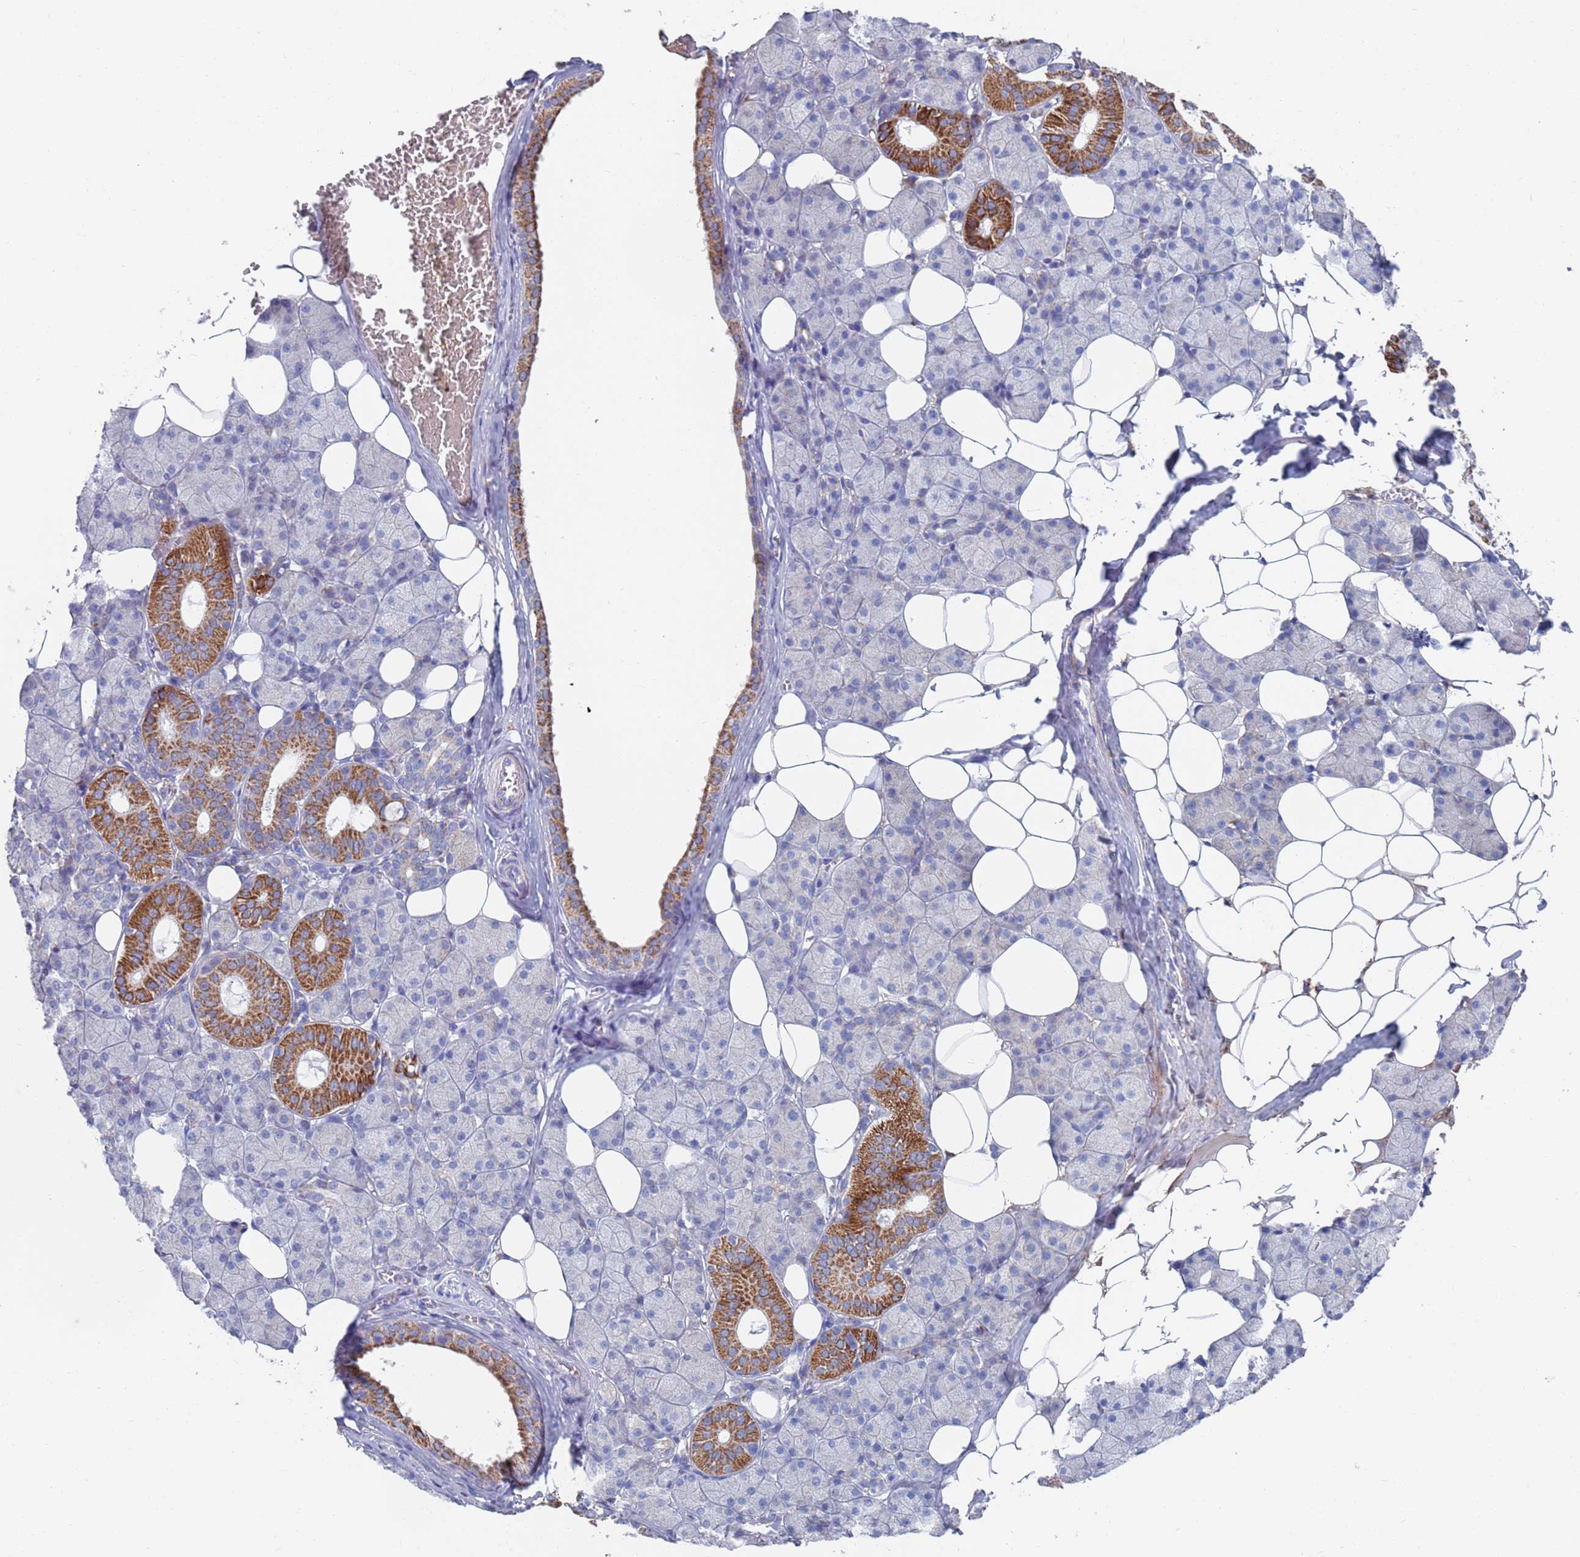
{"staining": {"intensity": "strong", "quantity": "<25%", "location": "cytoplasmic/membranous"}, "tissue": "salivary gland", "cell_type": "Glandular cells", "image_type": "normal", "snomed": [{"axis": "morphology", "description": "Normal tissue, NOS"}, {"axis": "topography", "description": "Salivary gland"}], "caption": "Immunohistochemistry (IHC) staining of normal salivary gland, which reveals medium levels of strong cytoplasmic/membranous expression in about <25% of glandular cells indicating strong cytoplasmic/membranous protein positivity. The staining was performed using DAB (brown) for protein detection and nuclei were counterstained in hematoxylin (blue).", "gene": "MRPL22", "patient": {"sex": "female", "age": 33}}